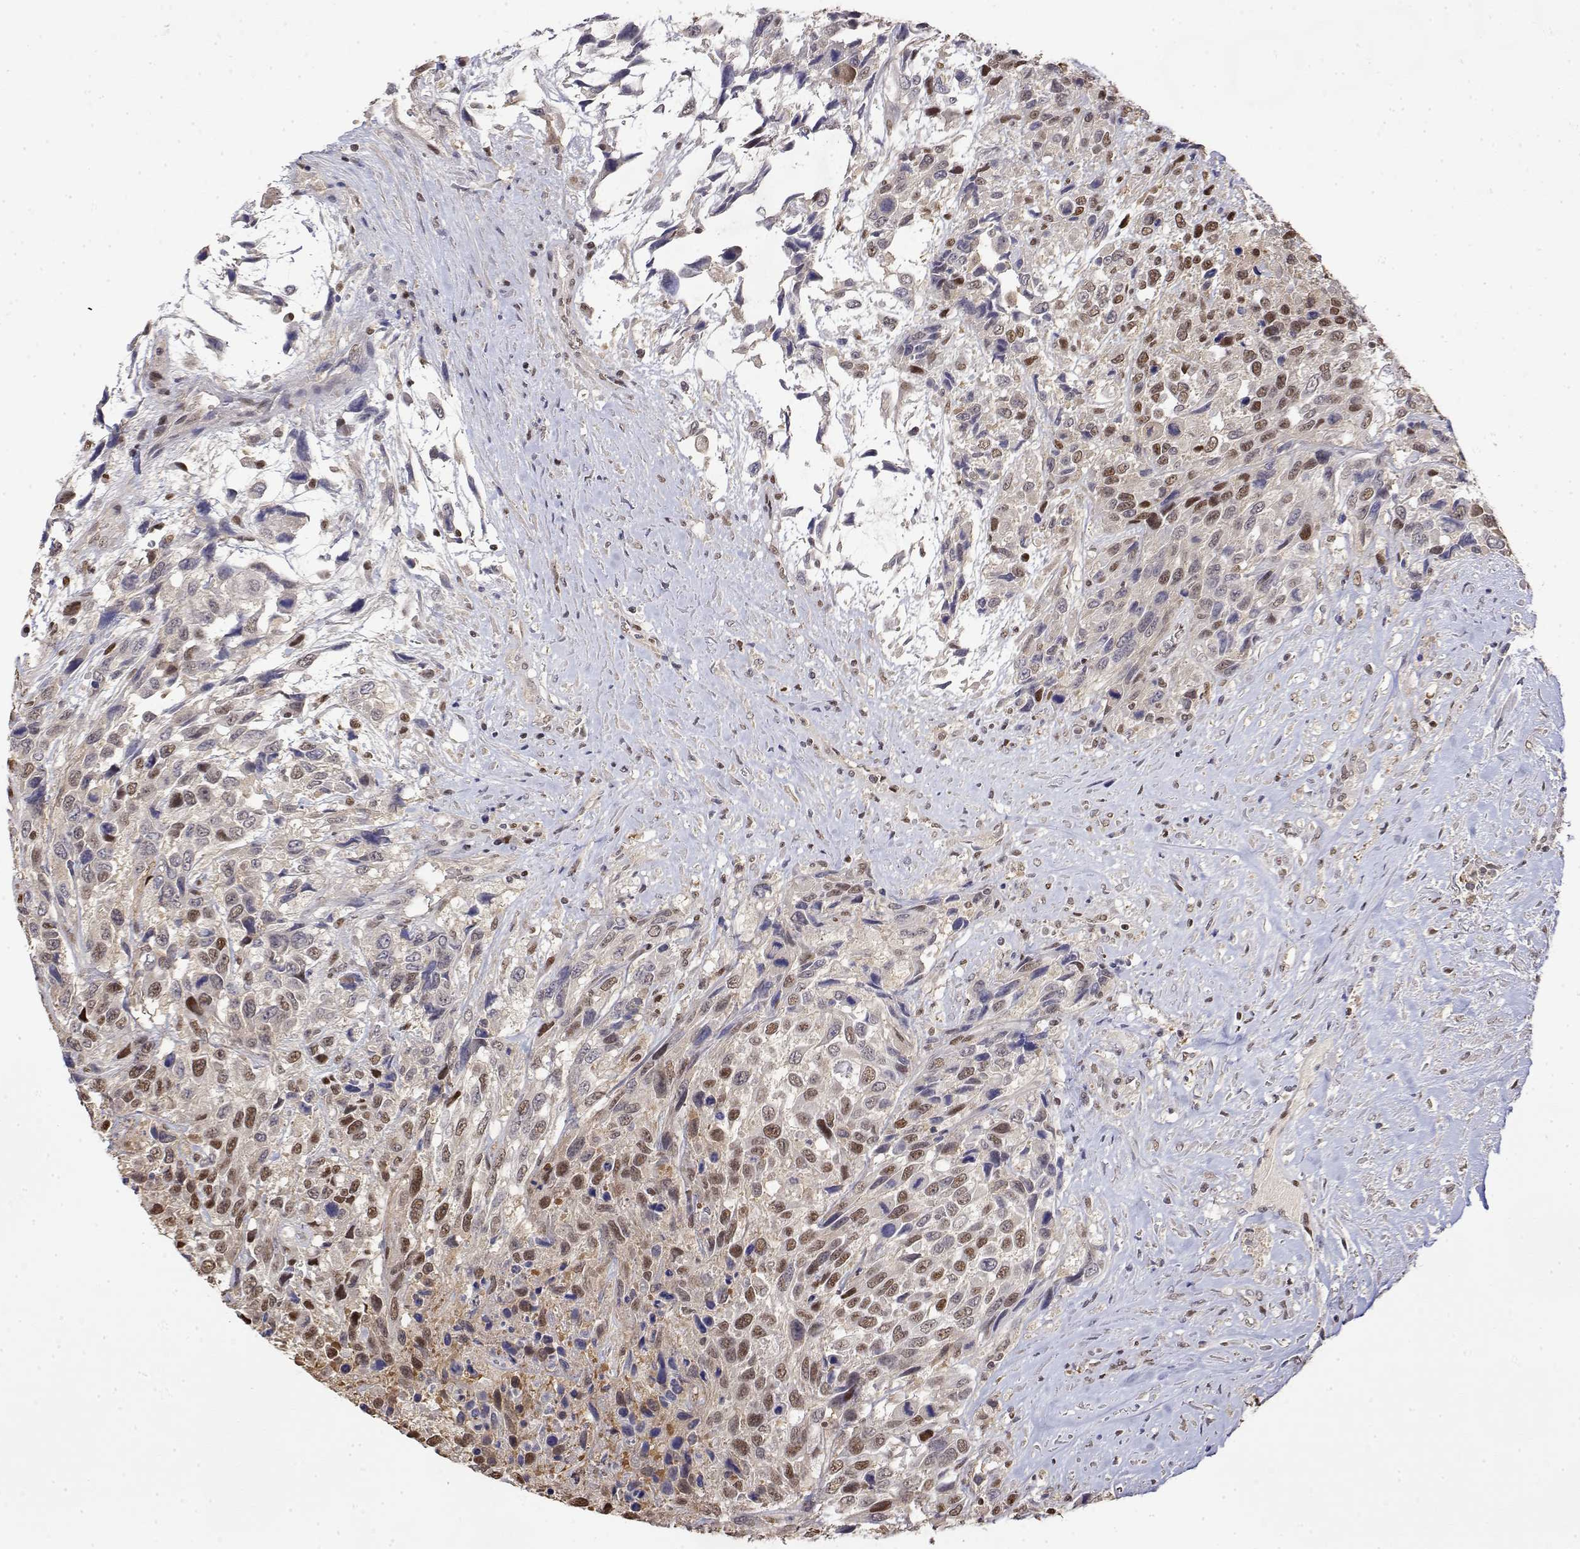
{"staining": {"intensity": "moderate", "quantity": "25%-75%", "location": "nuclear"}, "tissue": "urothelial cancer", "cell_type": "Tumor cells", "image_type": "cancer", "snomed": [{"axis": "morphology", "description": "Urothelial carcinoma, High grade"}, {"axis": "topography", "description": "Urinary bladder"}], "caption": "Immunohistochemistry (IHC) (DAB) staining of urothelial cancer exhibits moderate nuclear protein expression in approximately 25%-75% of tumor cells.", "gene": "TPI1", "patient": {"sex": "female", "age": 70}}